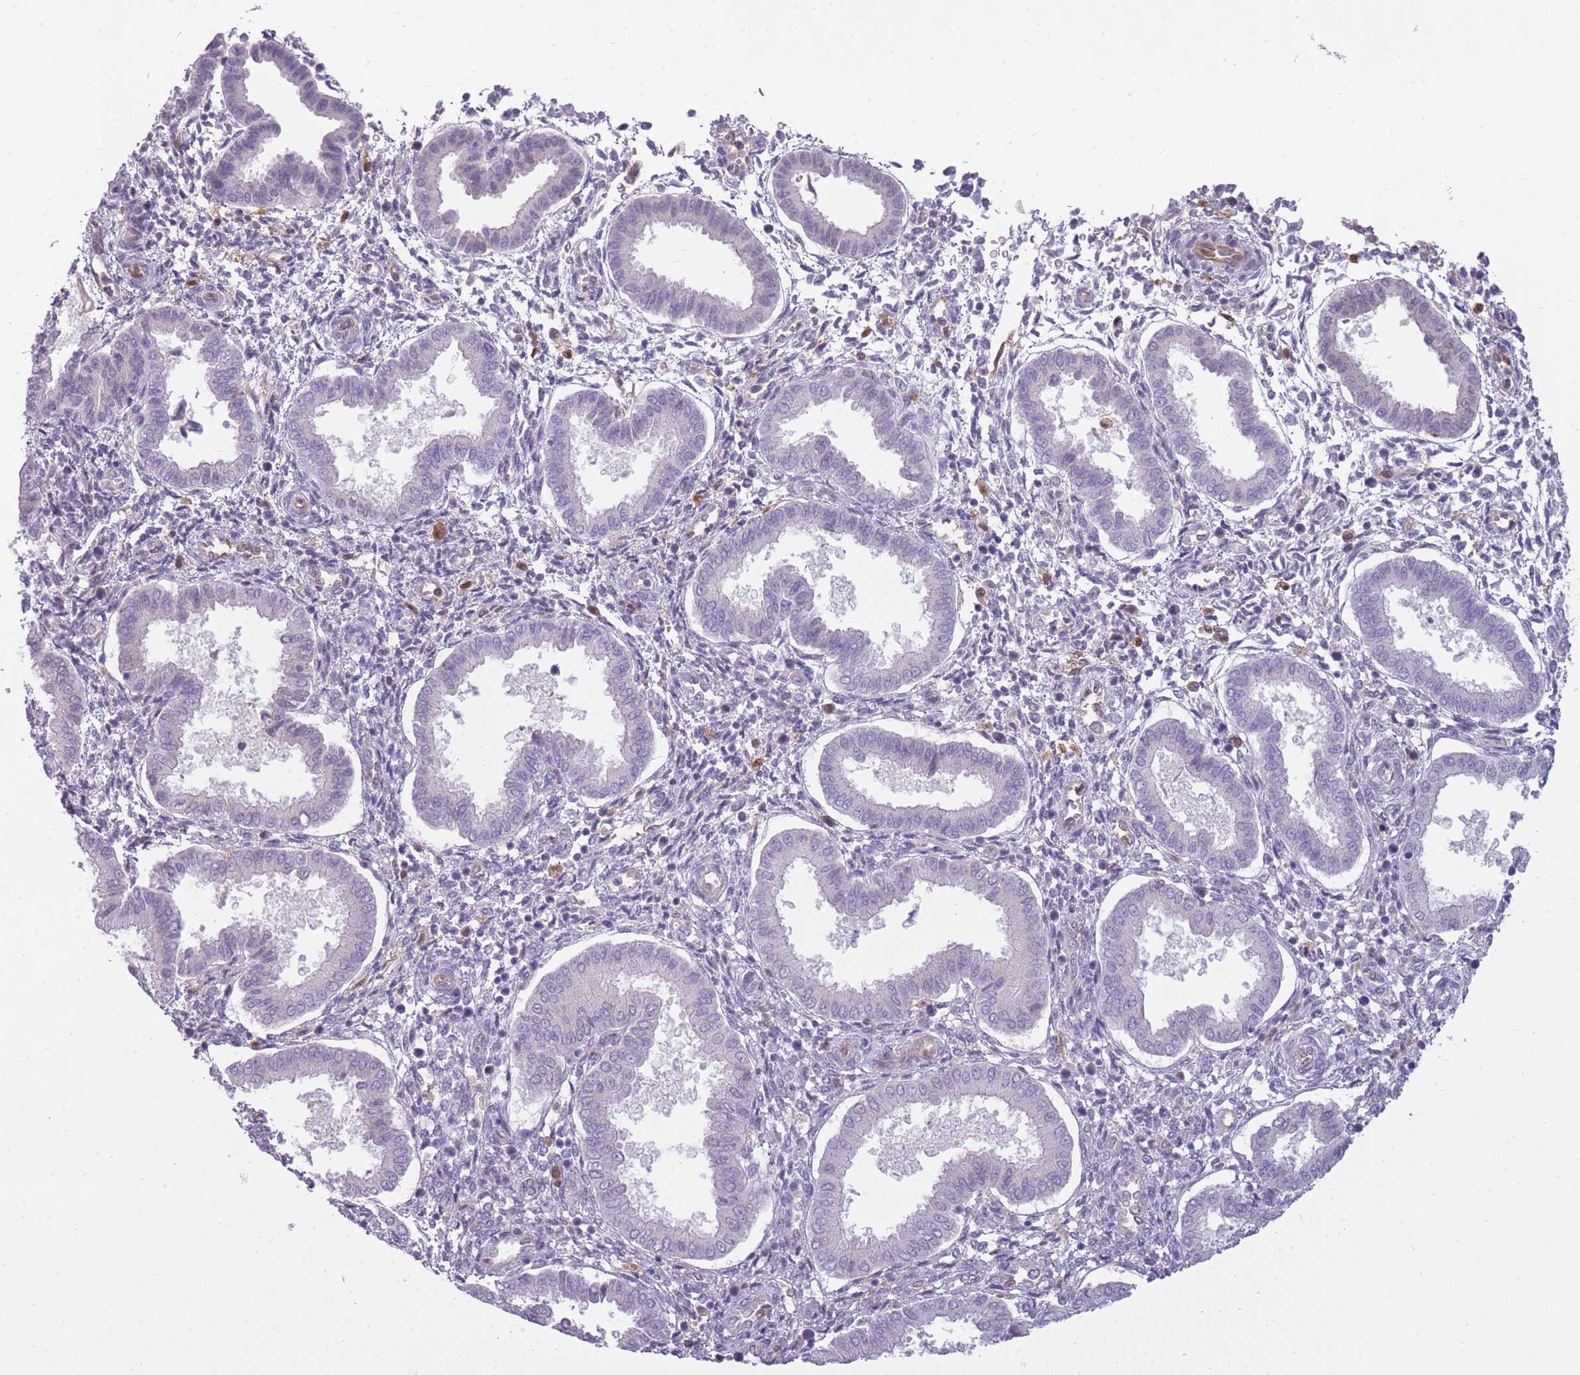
{"staining": {"intensity": "negative", "quantity": "none", "location": "none"}, "tissue": "endometrium", "cell_type": "Cells in endometrial stroma", "image_type": "normal", "snomed": [{"axis": "morphology", "description": "Normal tissue, NOS"}, {"axis": "topography", "description": "Endometrium"}], "caption": "A high-resolution micrograph shows immunohistochemistry (IHC) staining of benign endometrium, which shows no significant positivity in cells in endometrial stroma.", "gene": "LGALS9B", "patient": {"sex": "female", "age": 24}}